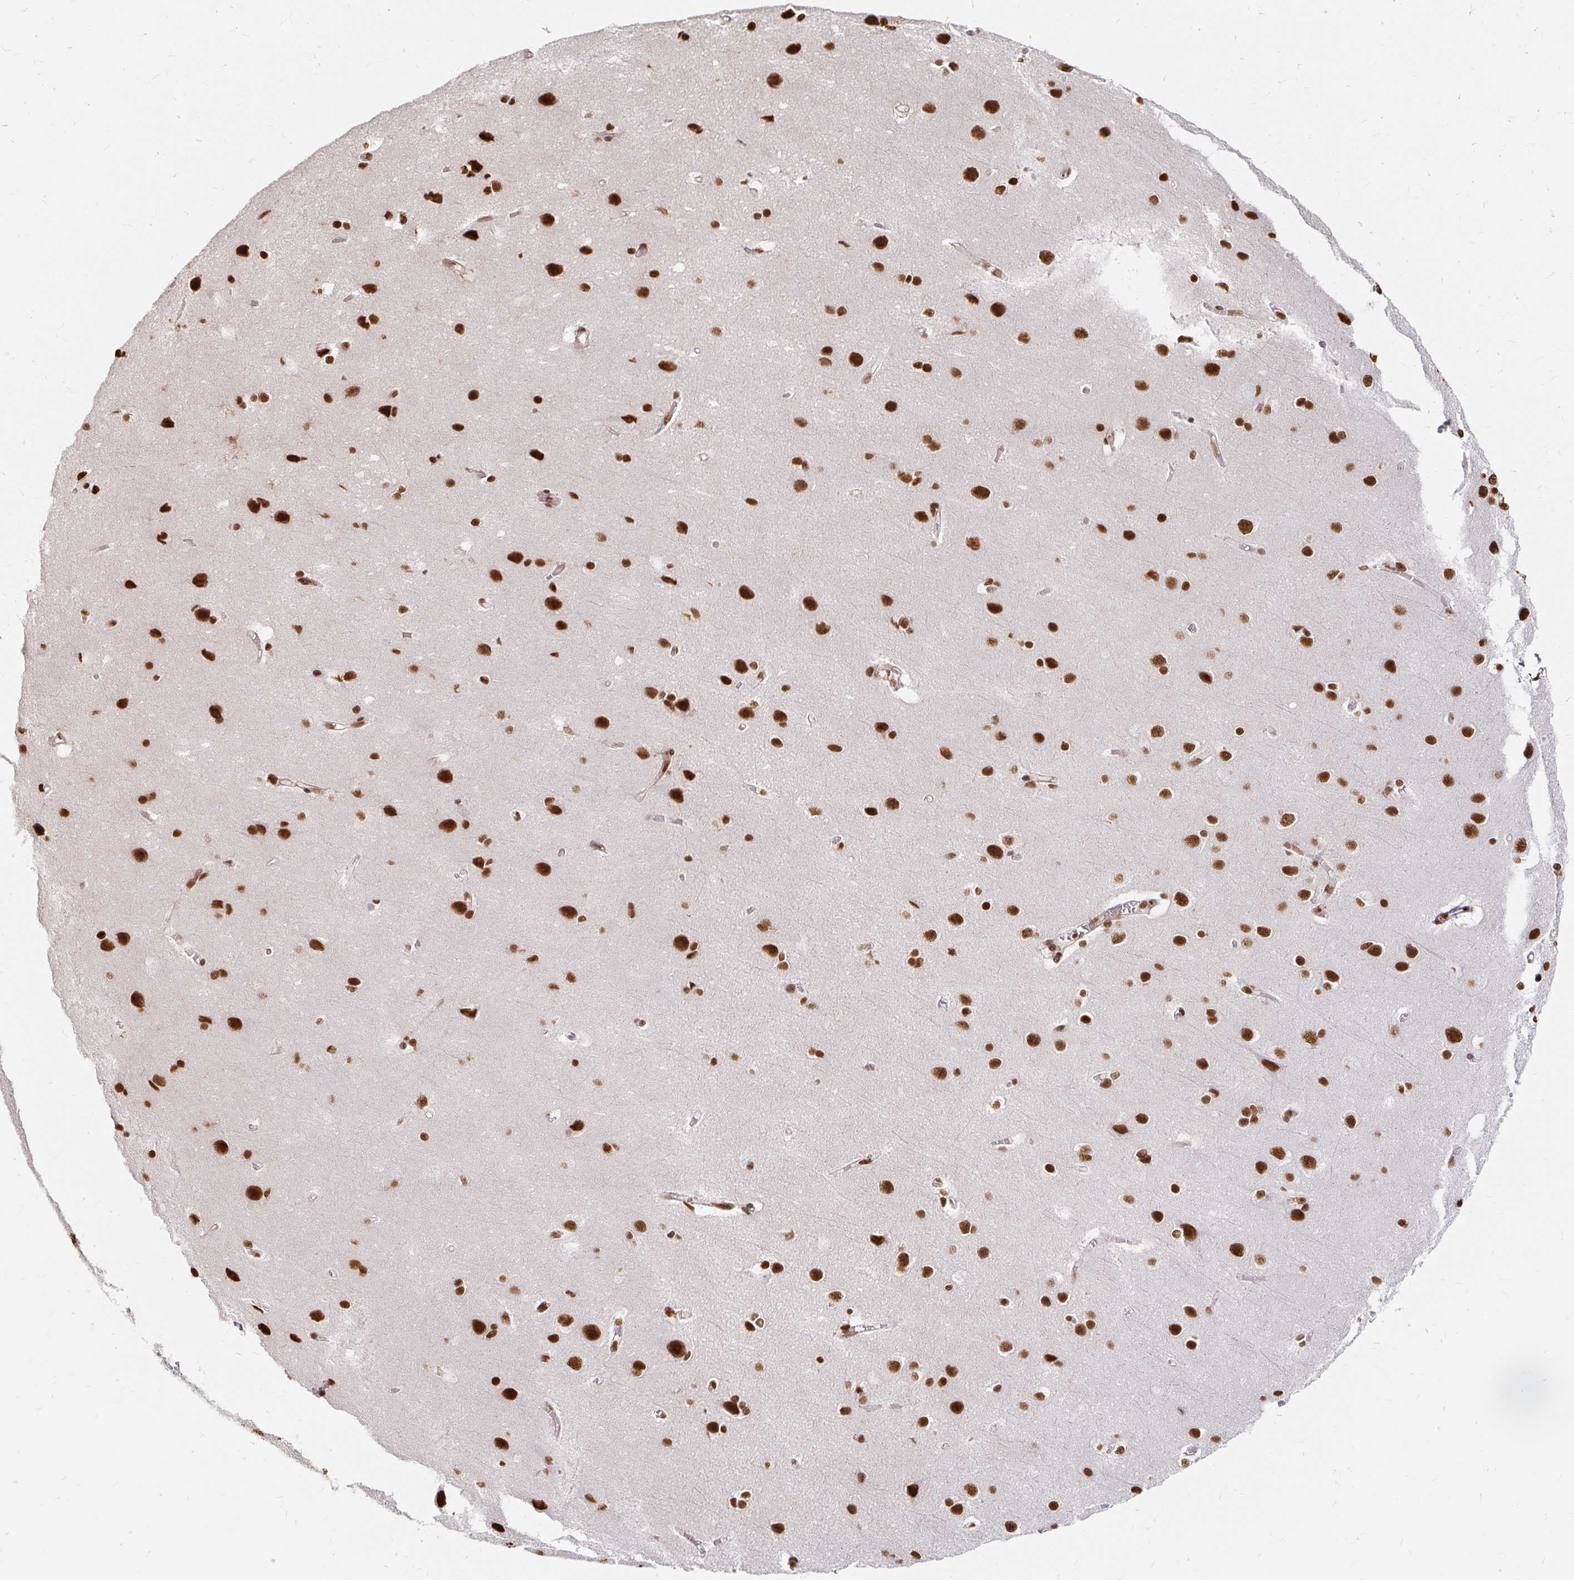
{"staining": {"intensity": "strong", "quantity": "25%-75%", "location": "nuclear"}, "tissue": "cerebral cortex", "cell_type": "Endothelial cells", "image_type": "normal", "snomed": [{"axis": "morphology", "description": "Normal tissue, NOS"}, {"axis": "topography", "description": "Cerebral cortex"}], "caption": "Protein expression analysis of unremarkable human cerebral cortex reveals strong nuclear staining in approximately 25%-75% of endothelial cells. (DAB (3,3'-diaminobenzidine) = brown stain, brightfield microscopy at high magnification).", "gene": "HNRNPU", "patient": {"sex": "male", "age": 37}}